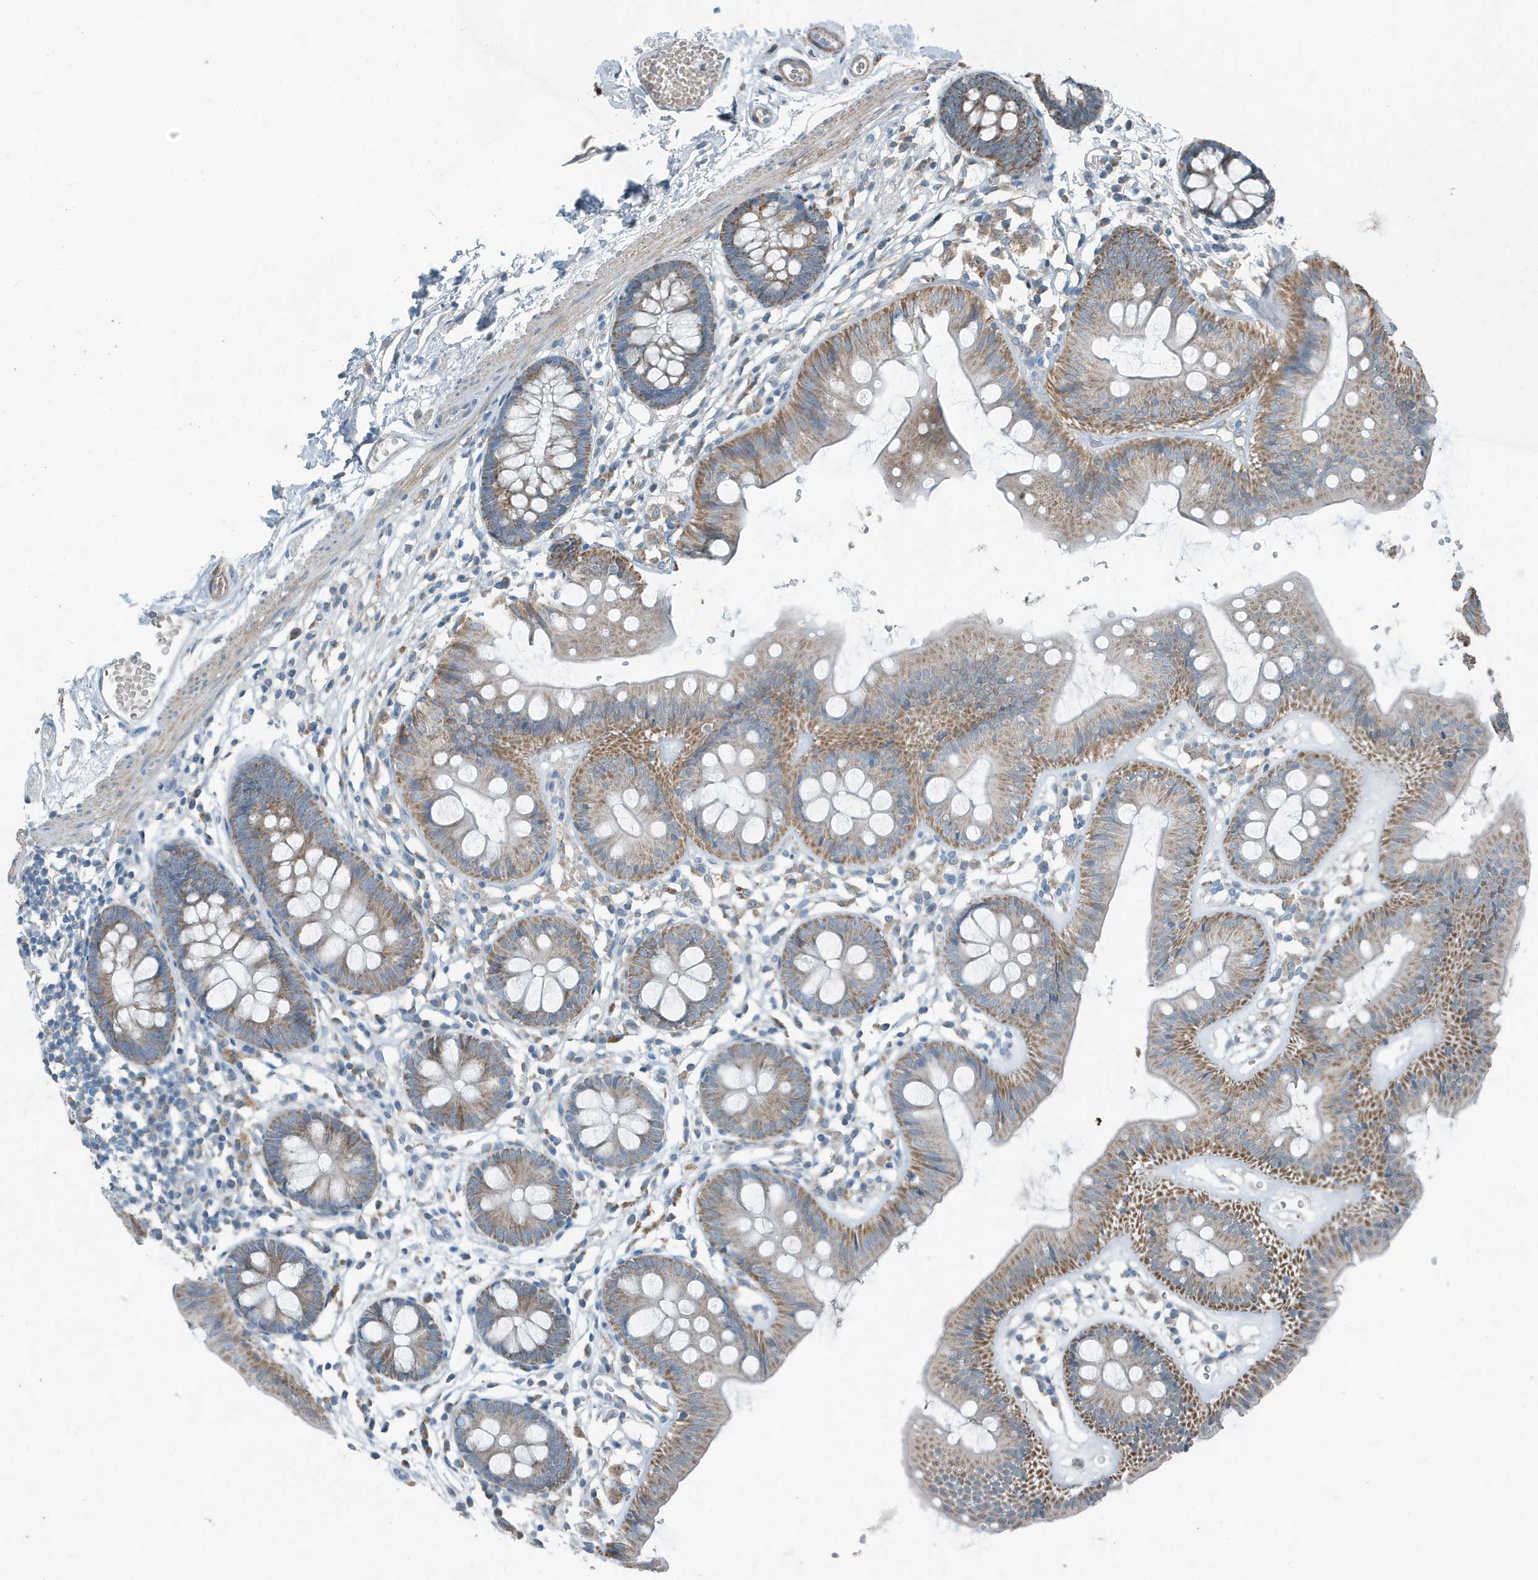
{"staining": {"intensity": "negative", "quantity": "none", "location": "none"}, "tissue": "colon", "cell_type": "Endothelial cells", "image_type": "normal", "snomed": [{"axis": "morphology", "description": "Normal tissue, NOS"}, {"axis": "topography", "description": "Colon"}], "caption": "DAB (3,3'-diaminobenzidine) immunohistochemical staining of unremarkable human colon exhibits no significant expression in endothelial cells.", "gene": "MT", "patient": {"sex": "male", "age": 56}}